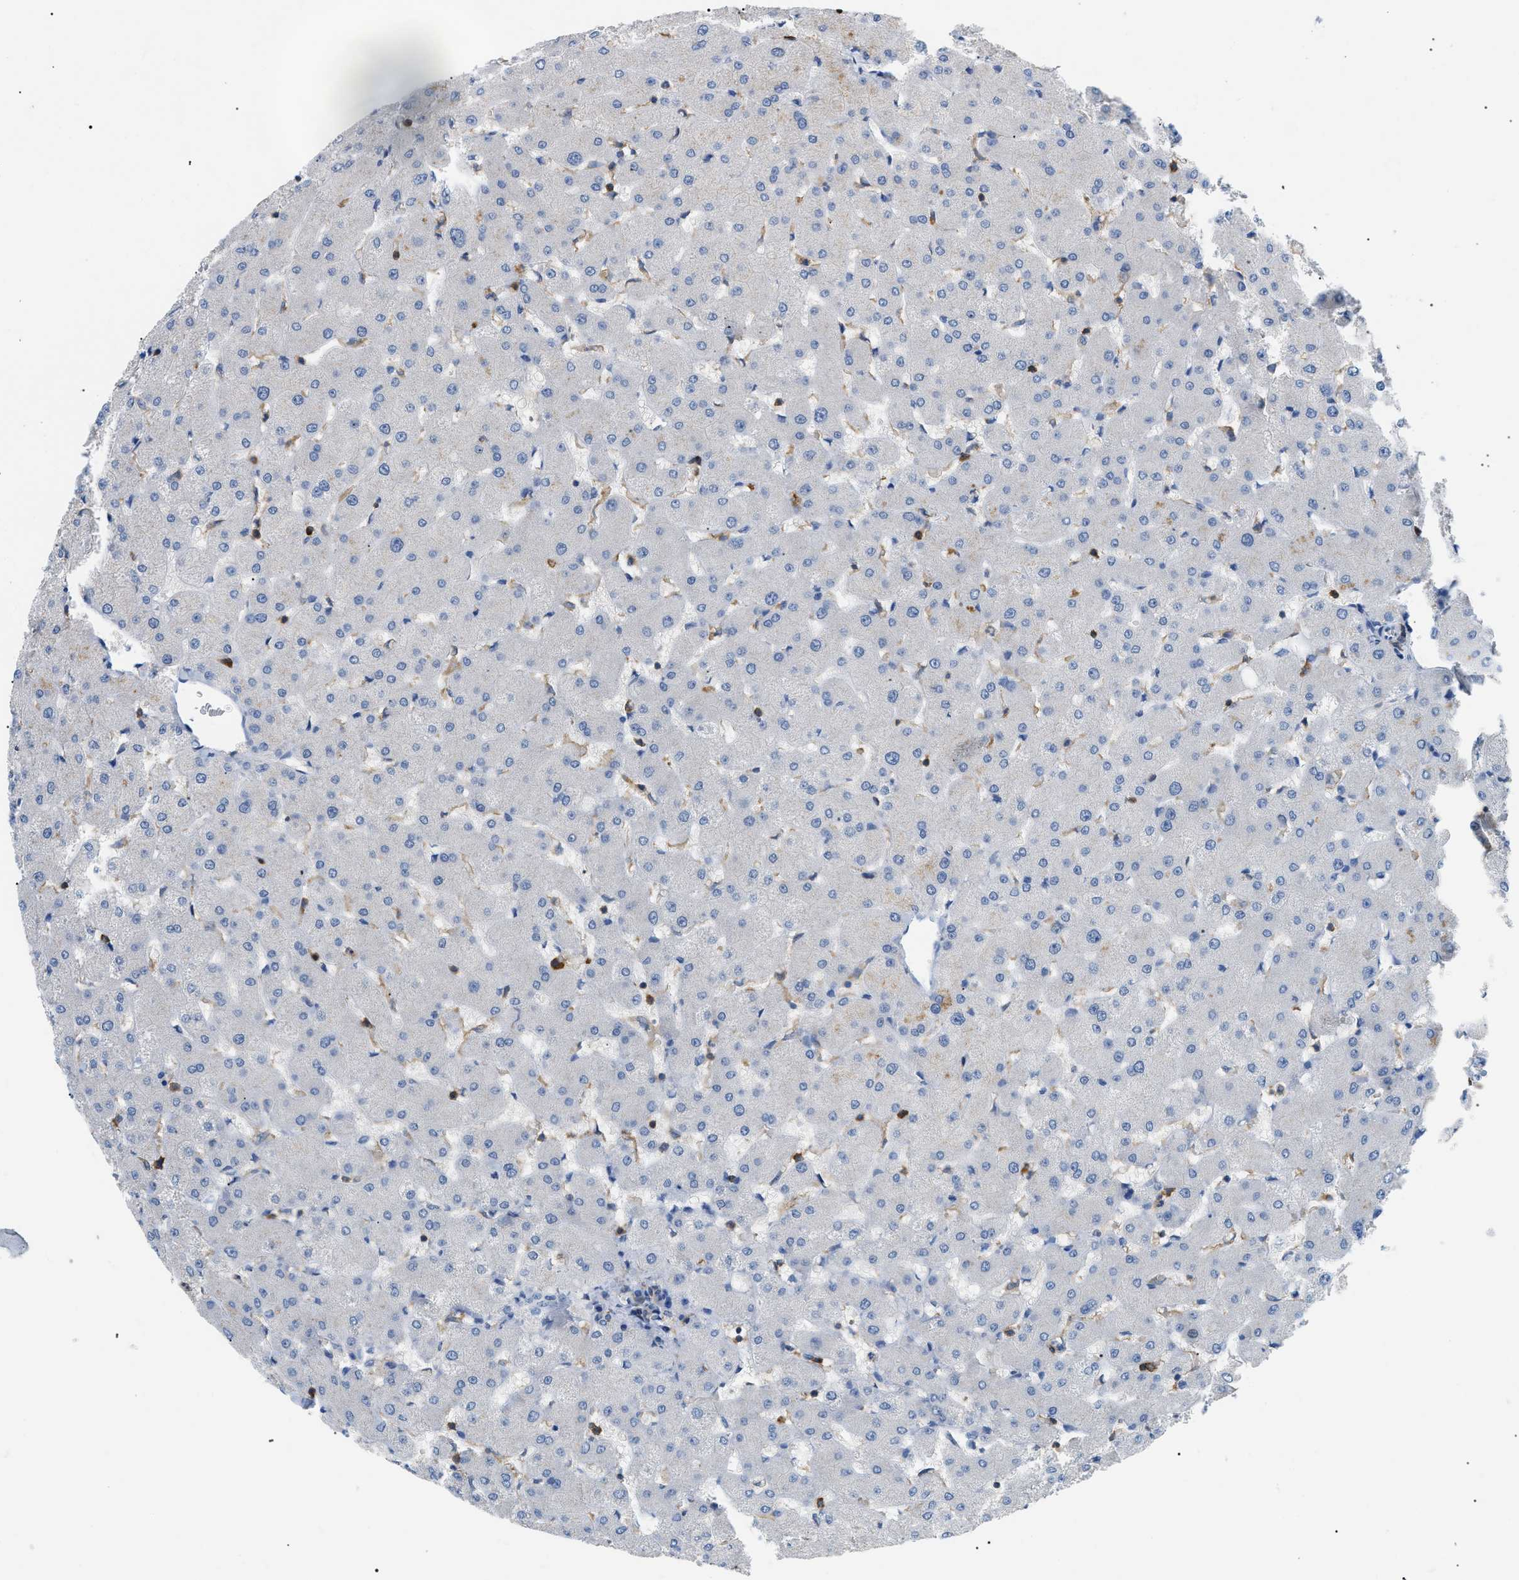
{"staining": {"intensity": "negative", "quantity": "none", "location": "none"}, "tissue": "liver", "cell_type": "Cholangiocytes", "image_type": "normal", "snomed": [{"axis": "morphology", "description": "Normal tissue, NOS"}, {"axis": "topography", "description": "Liver"}], "caption": "There is no significant expression in cholangiocytes of liver. (DAB (3,3'-diaminobenzidine) immunohistochemistry (IHC), high magnification).", "gene": "INPP5D", "patient": {"sex": "female", "age": 63}}